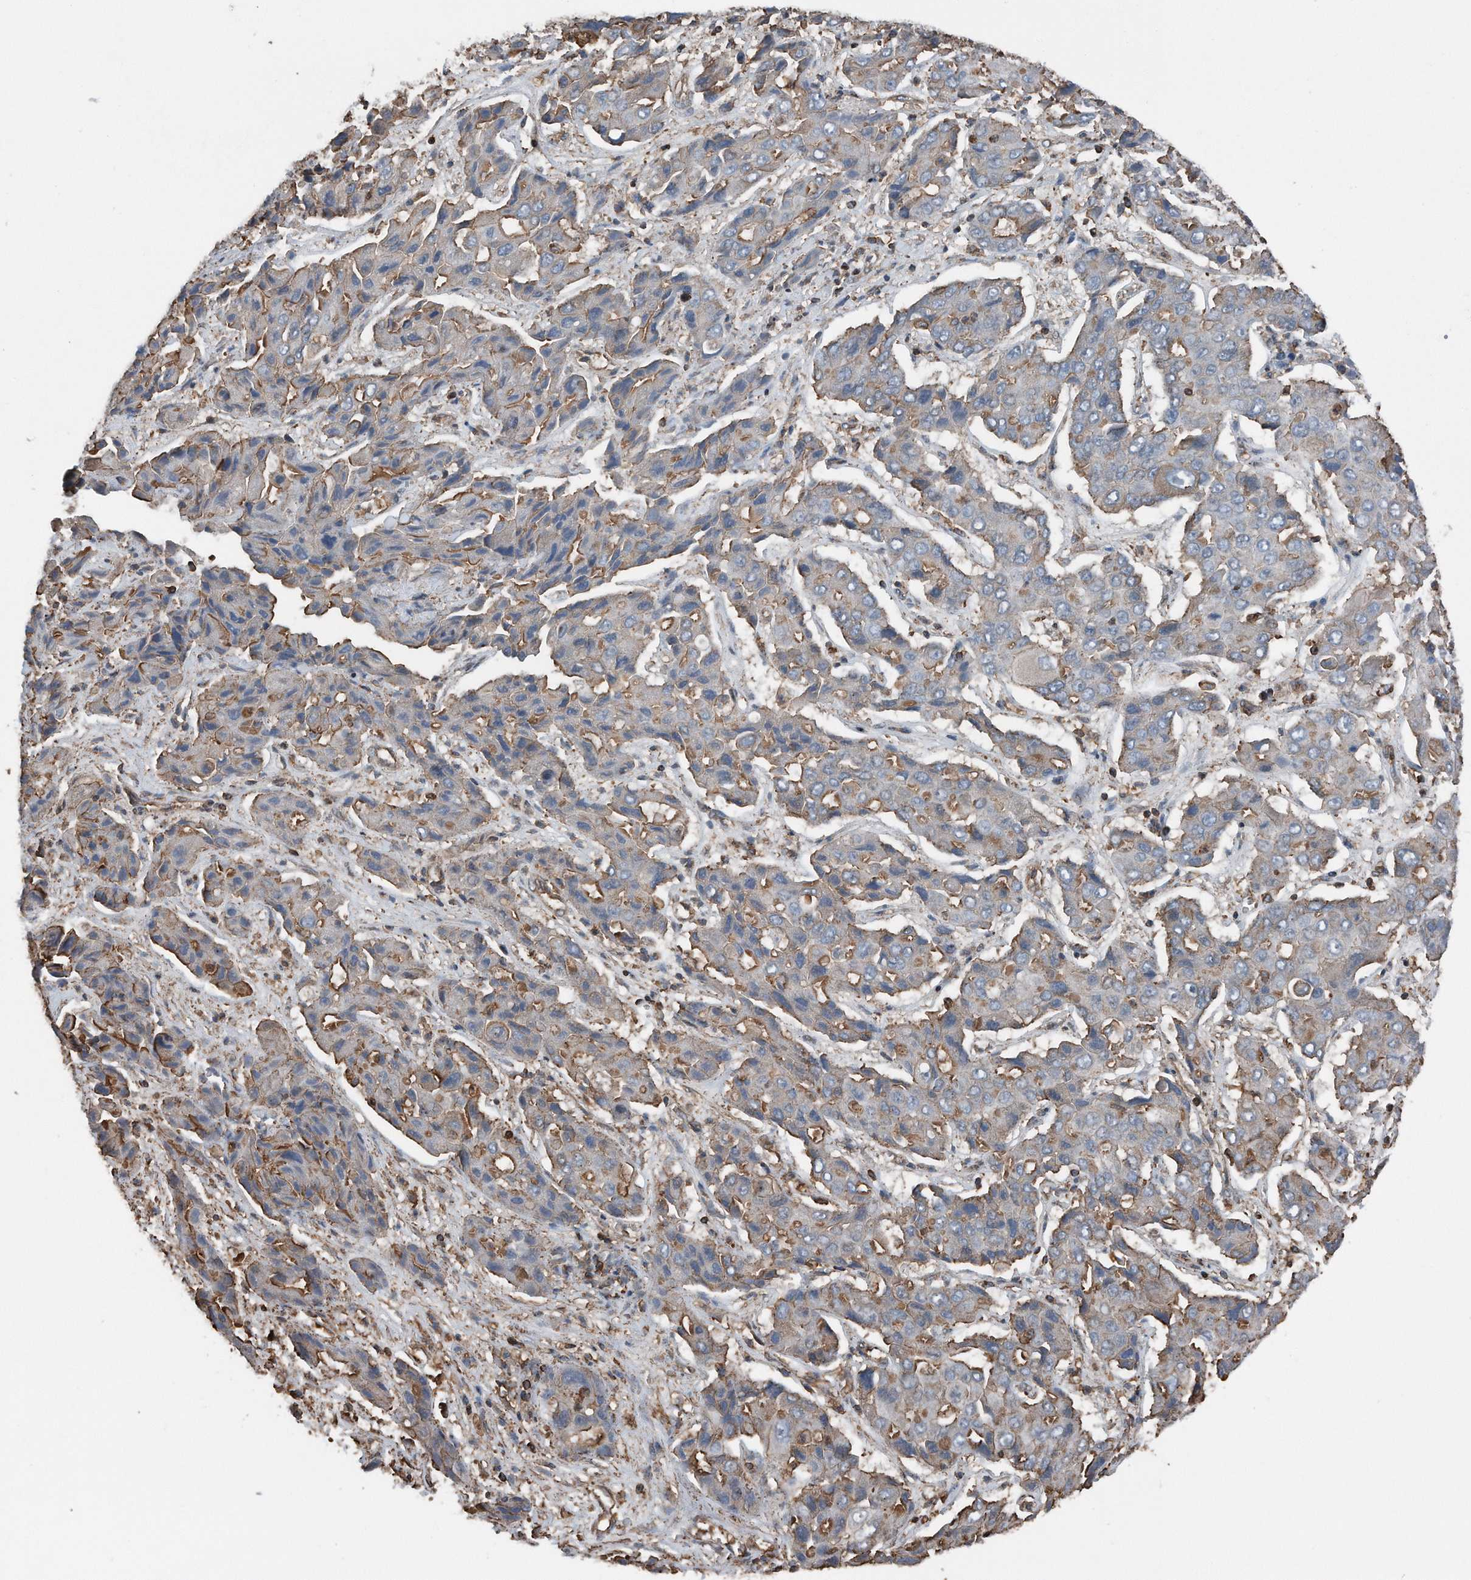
{"staining": {"intensity": "moderate", "quantity": "25%-75%", "location": "cytoplasmic/membranous"}, "tissue": "liver cancer", "cell_type": "Tumor cells", "image_type": "cancer", "snomed": [{"axis": "morphology", "description": "Cholangiocarcinoma"}, {"axis": "topography", "description": "Liver"}], "caption": "IHC micrograph of neoplastic tissue: cholangiocarcinoma (liver) stained using IHC exhibits medium levels of moderate protein expression localized specifically in the cytoplasmic/membranous of tumor cells, appearing as a cytoplasmic/membranous brown color.", "gene": "RSPO3", "patient": {"sex": "male", "age": 67}}